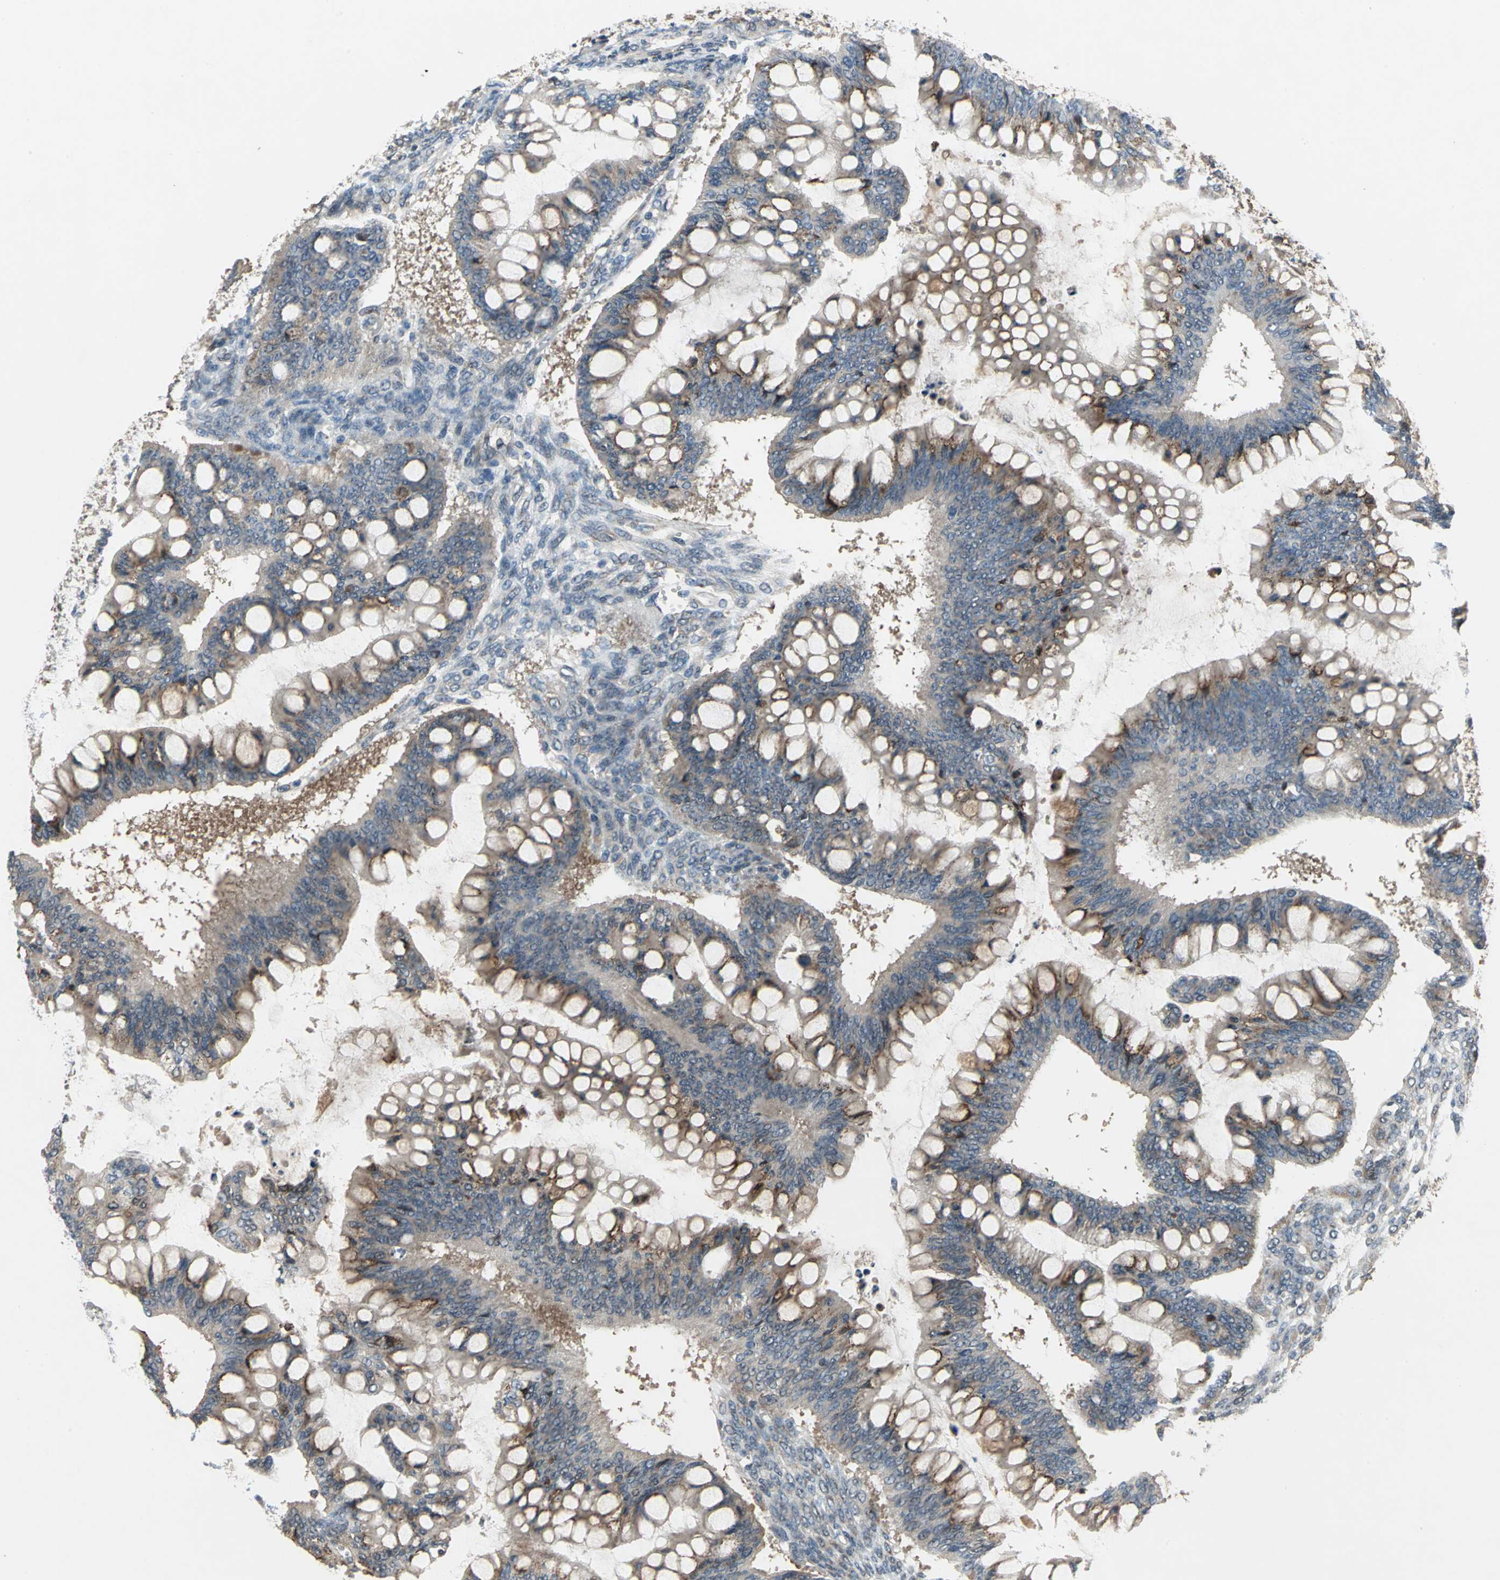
{"staining": {"intensity": "moderate", "quantity": ">75%", "location": "cytoplasmic/membranous"}, "tissue": "ovarian cancer", "cell_type": "Tumor cells", "image_type": "cancer", "snomed": [{"axis": "morphology", "description": "Cystadenocarcinoma, mucinous, NOS"}, {"axis": "topography", "description": "Ovary"}], "caption": "Protein analysis of ovarian cancer (mucinous cystadenocarcinoma) tissue reveals moderate cytoplasmic/membranous positivity in approximately >75% of tumor cells. Immunohistochemistry (ihc) stains the protein in brown and the nuclei are stained blue.", "gene": "NFKBIE", "patient": {"sex": "female", "age": 73}}